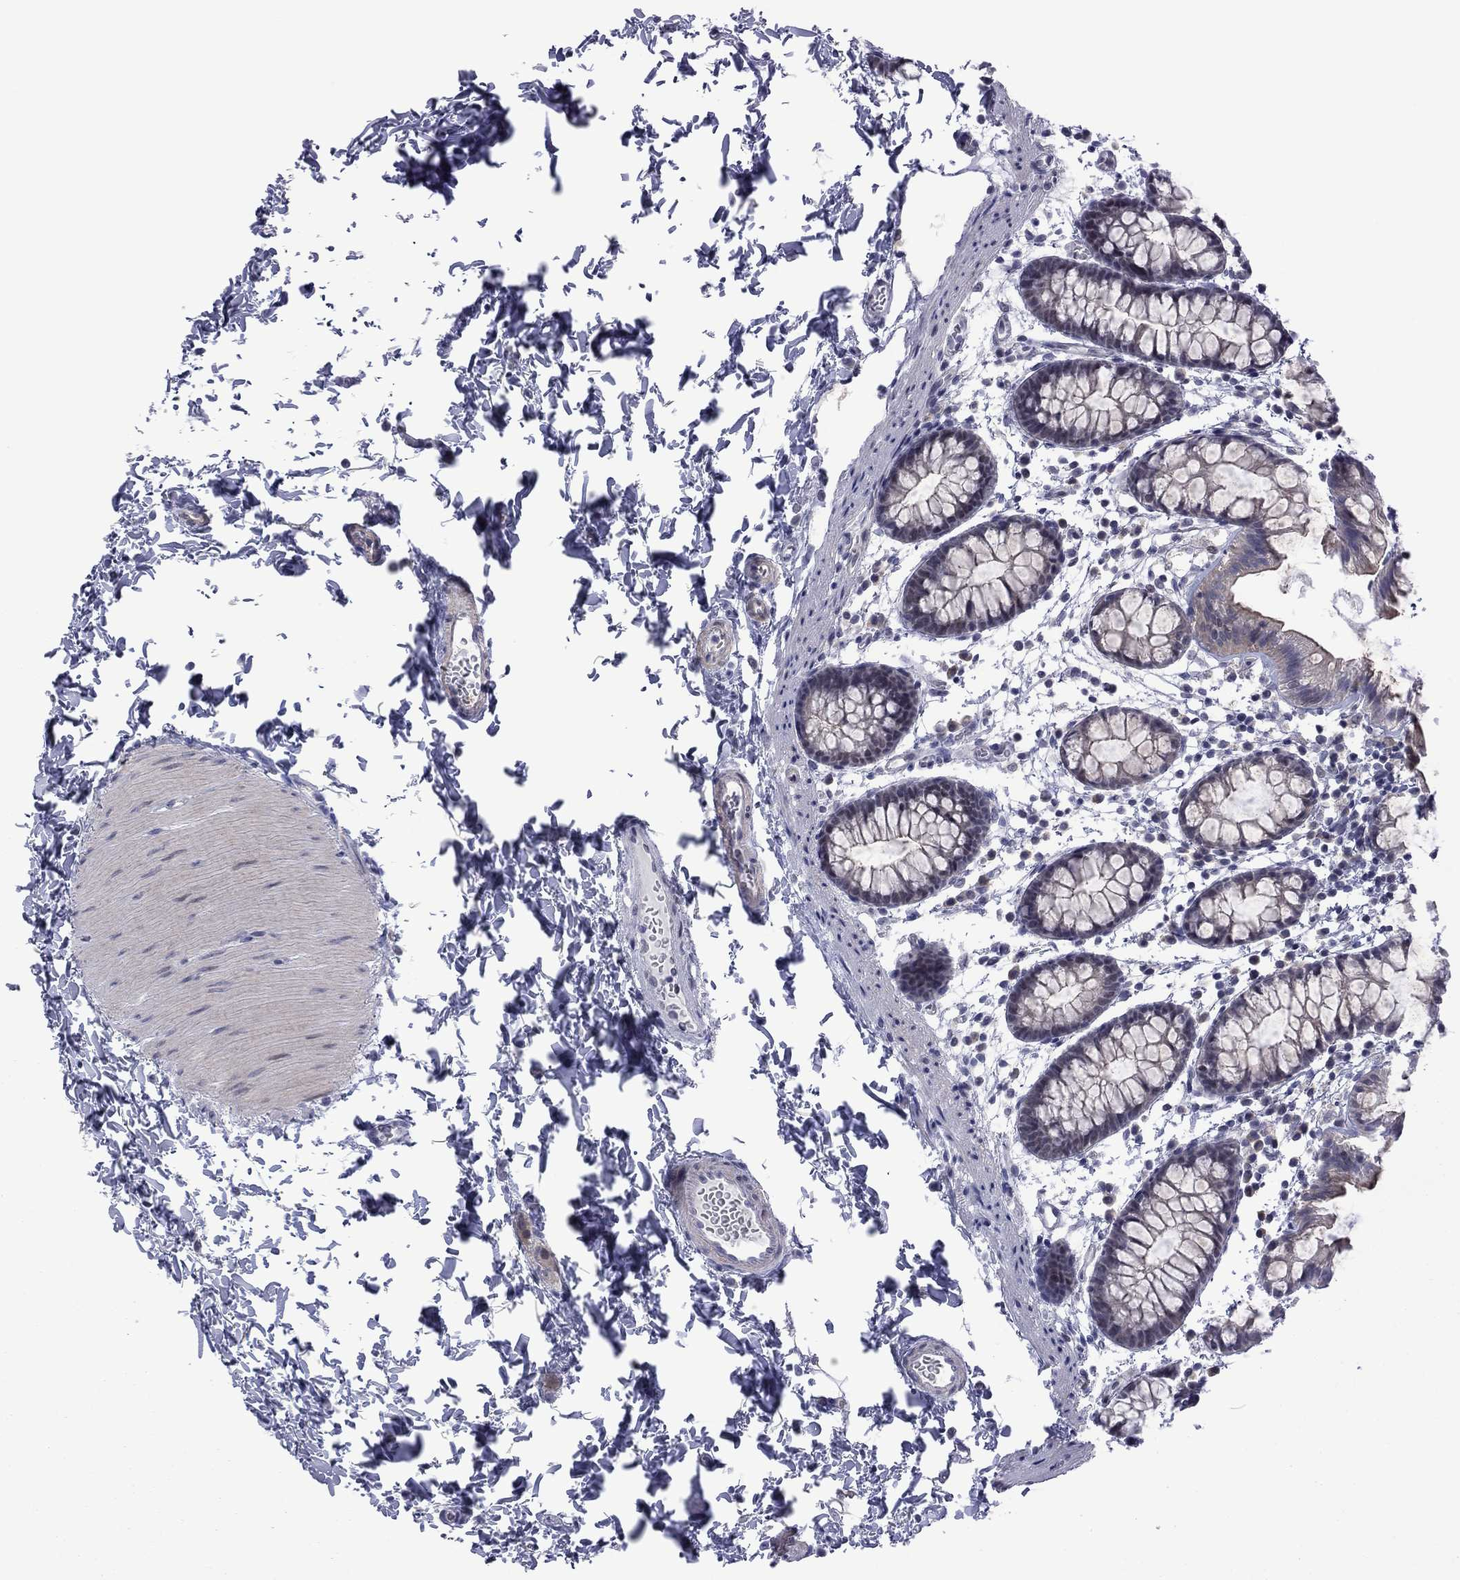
{"staining": {"intensity": "negative", "quantity": "none", "location": "none"}, "tissue": "rectum", "cell_type": "Glandular cells", "image_type": "normal", "snomed": [{"axis": "morphology", "description": "Normal tissue, NOS"}, {"axis": "topography", "description": "Rectum"}], "caption": "The photomicrograph displays no significant staining in glandular cells of rectum.", "gene": "POU5F2", "patient": {"sex": "male", "age": 57}}